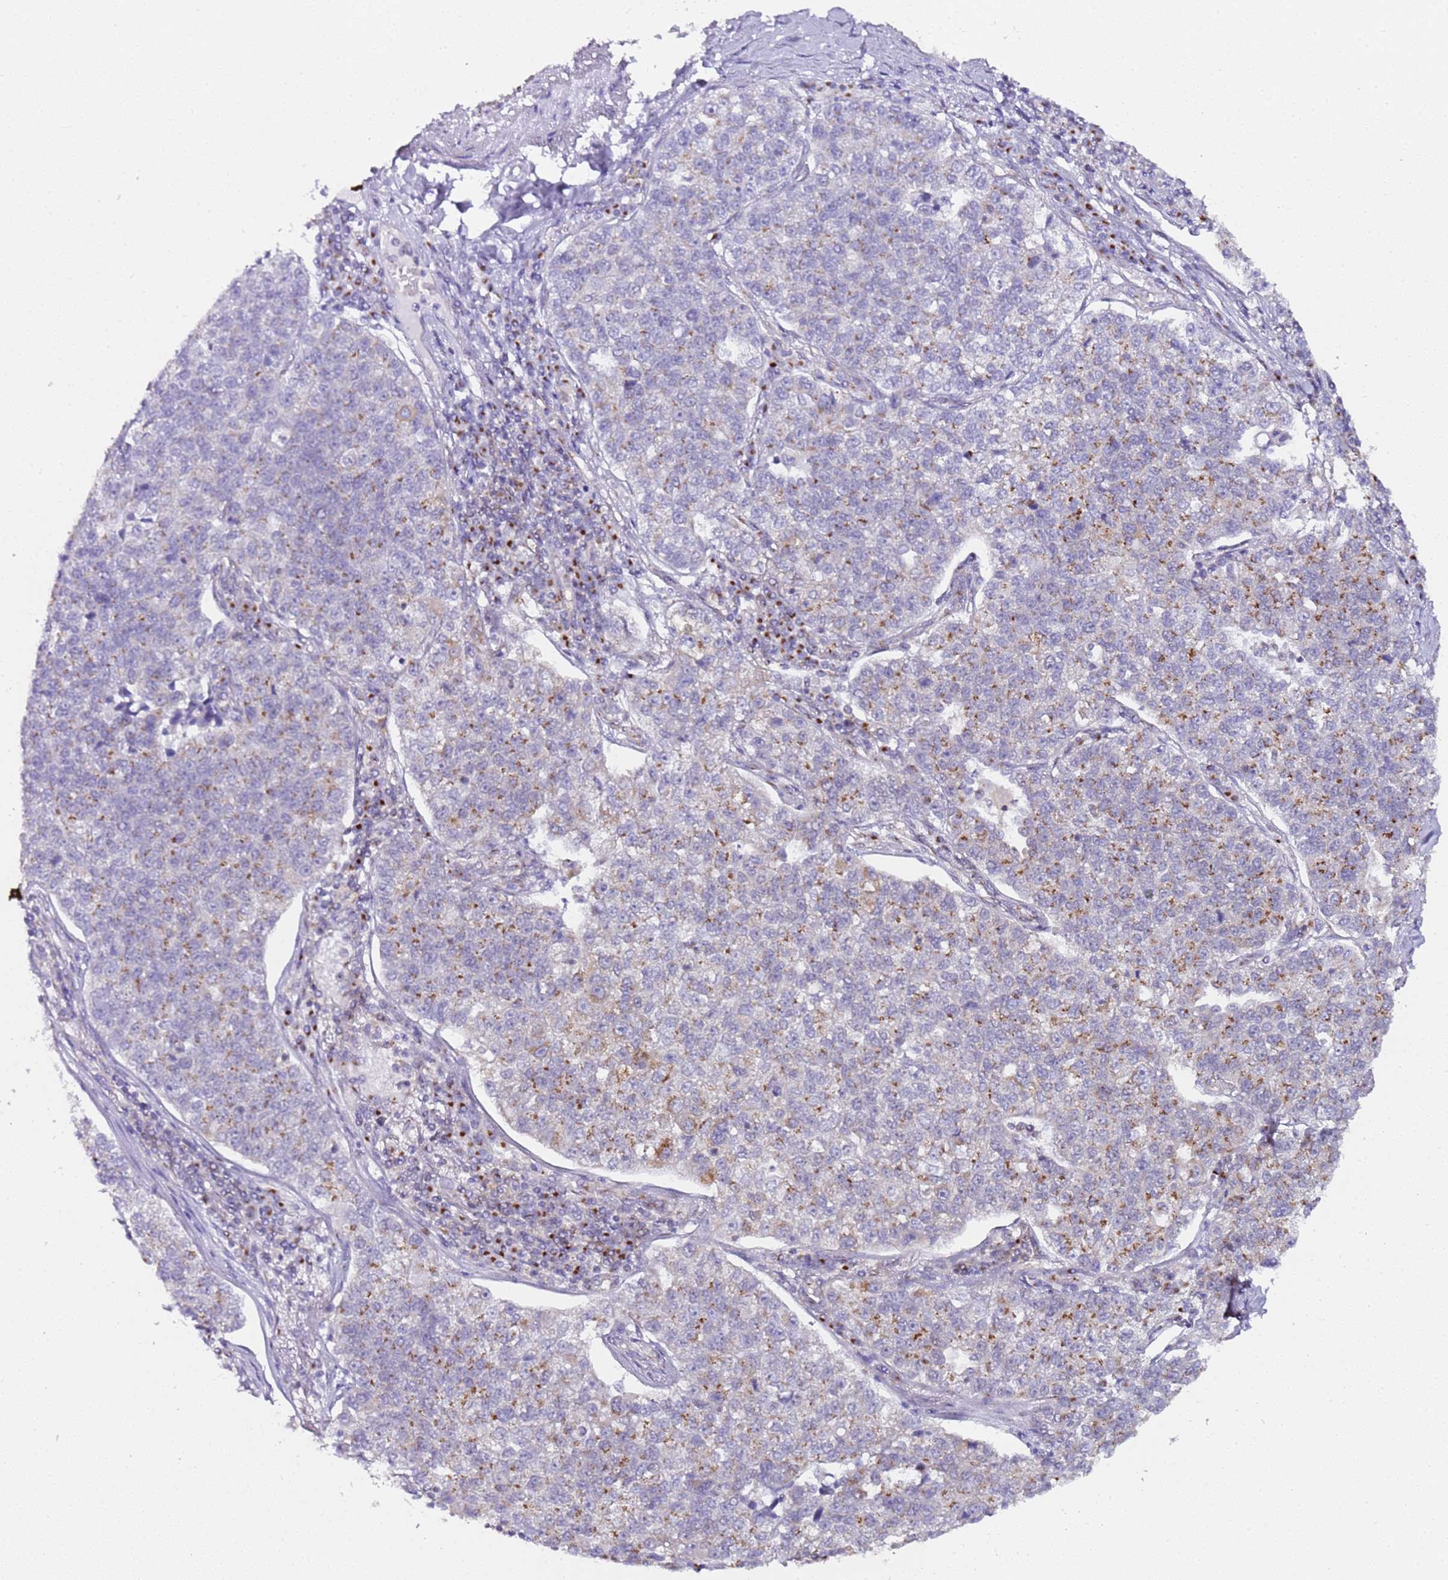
{"staining": {"intensity": "weak", "quantity": "<25%", "location": "cytoplasmic/membranous"}, "tissue": "lung cancer", "cell_type": "Tumor cells", "image_type": "cancer", "snomed": [{"axis": "morphology", "description": "Adenocarcinoma, NOS"}, {"axis": "topography", "description": "Lung"}], "caption": "Histopathology image shows no significant protein expression in tumor cells of adenocarcinoma (lung).", "gene": "MRPL49", "patient": {"sex": "male", "age": 49}}